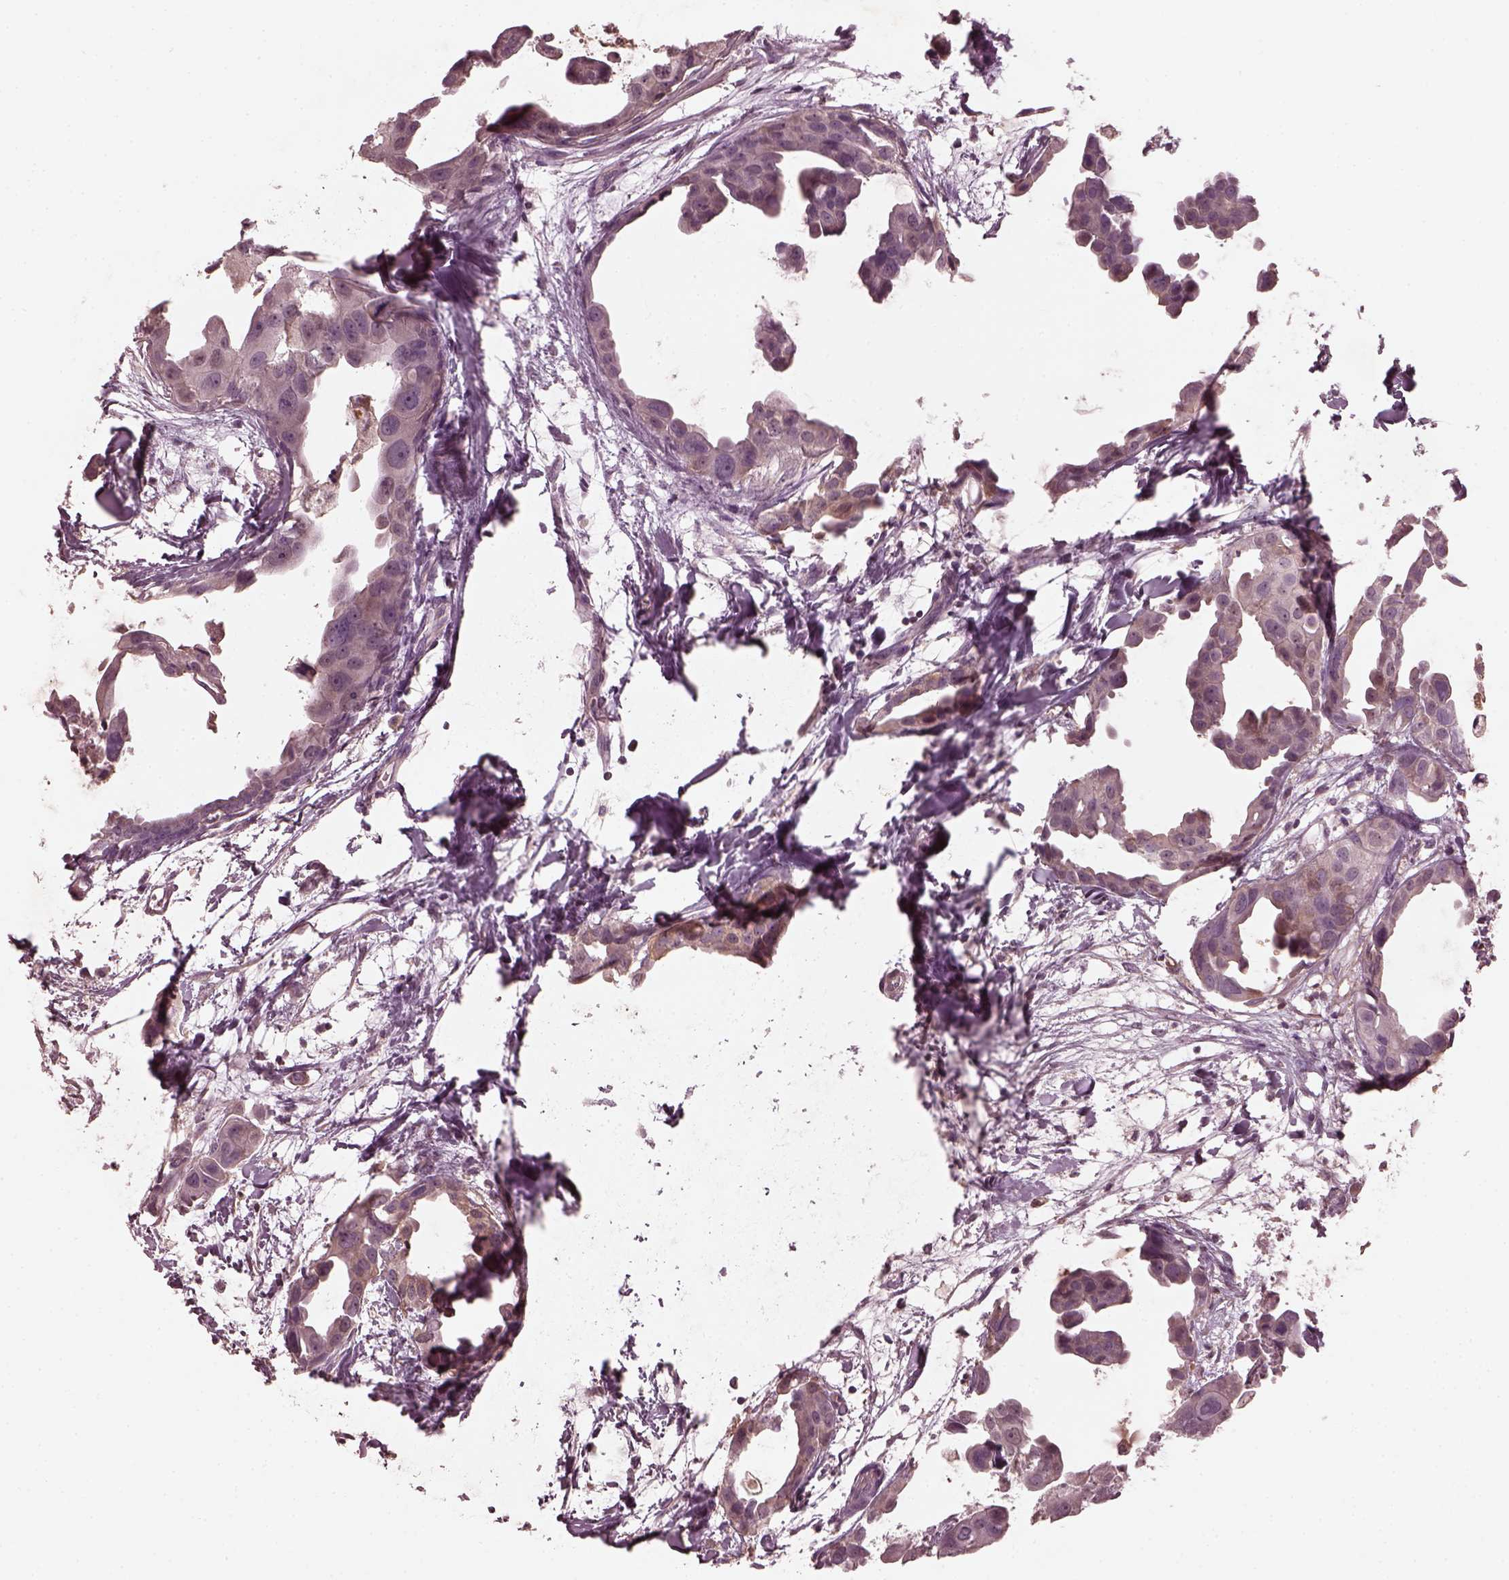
{"staining": {"intensity": "weak", "quantity": ">75%", "location": "cytoplasmic/membranous"}, "tissue": "breast cancer", "cell_type": "Tumor cells", "image_type": "cancer", "snomed": [{"axis": "morphology", "description": "Duct carcinoma"}, {"axis": "topography", "description": "Breast"}], "caption": "Tumor cells demonstrate low levels of weak cytoplasmic/membranous positivity in approximately >75% of cells in breast intraductal carcinoma.", "gene": "FRRS1L", "patient": {"sex": "female", "age": 38}}